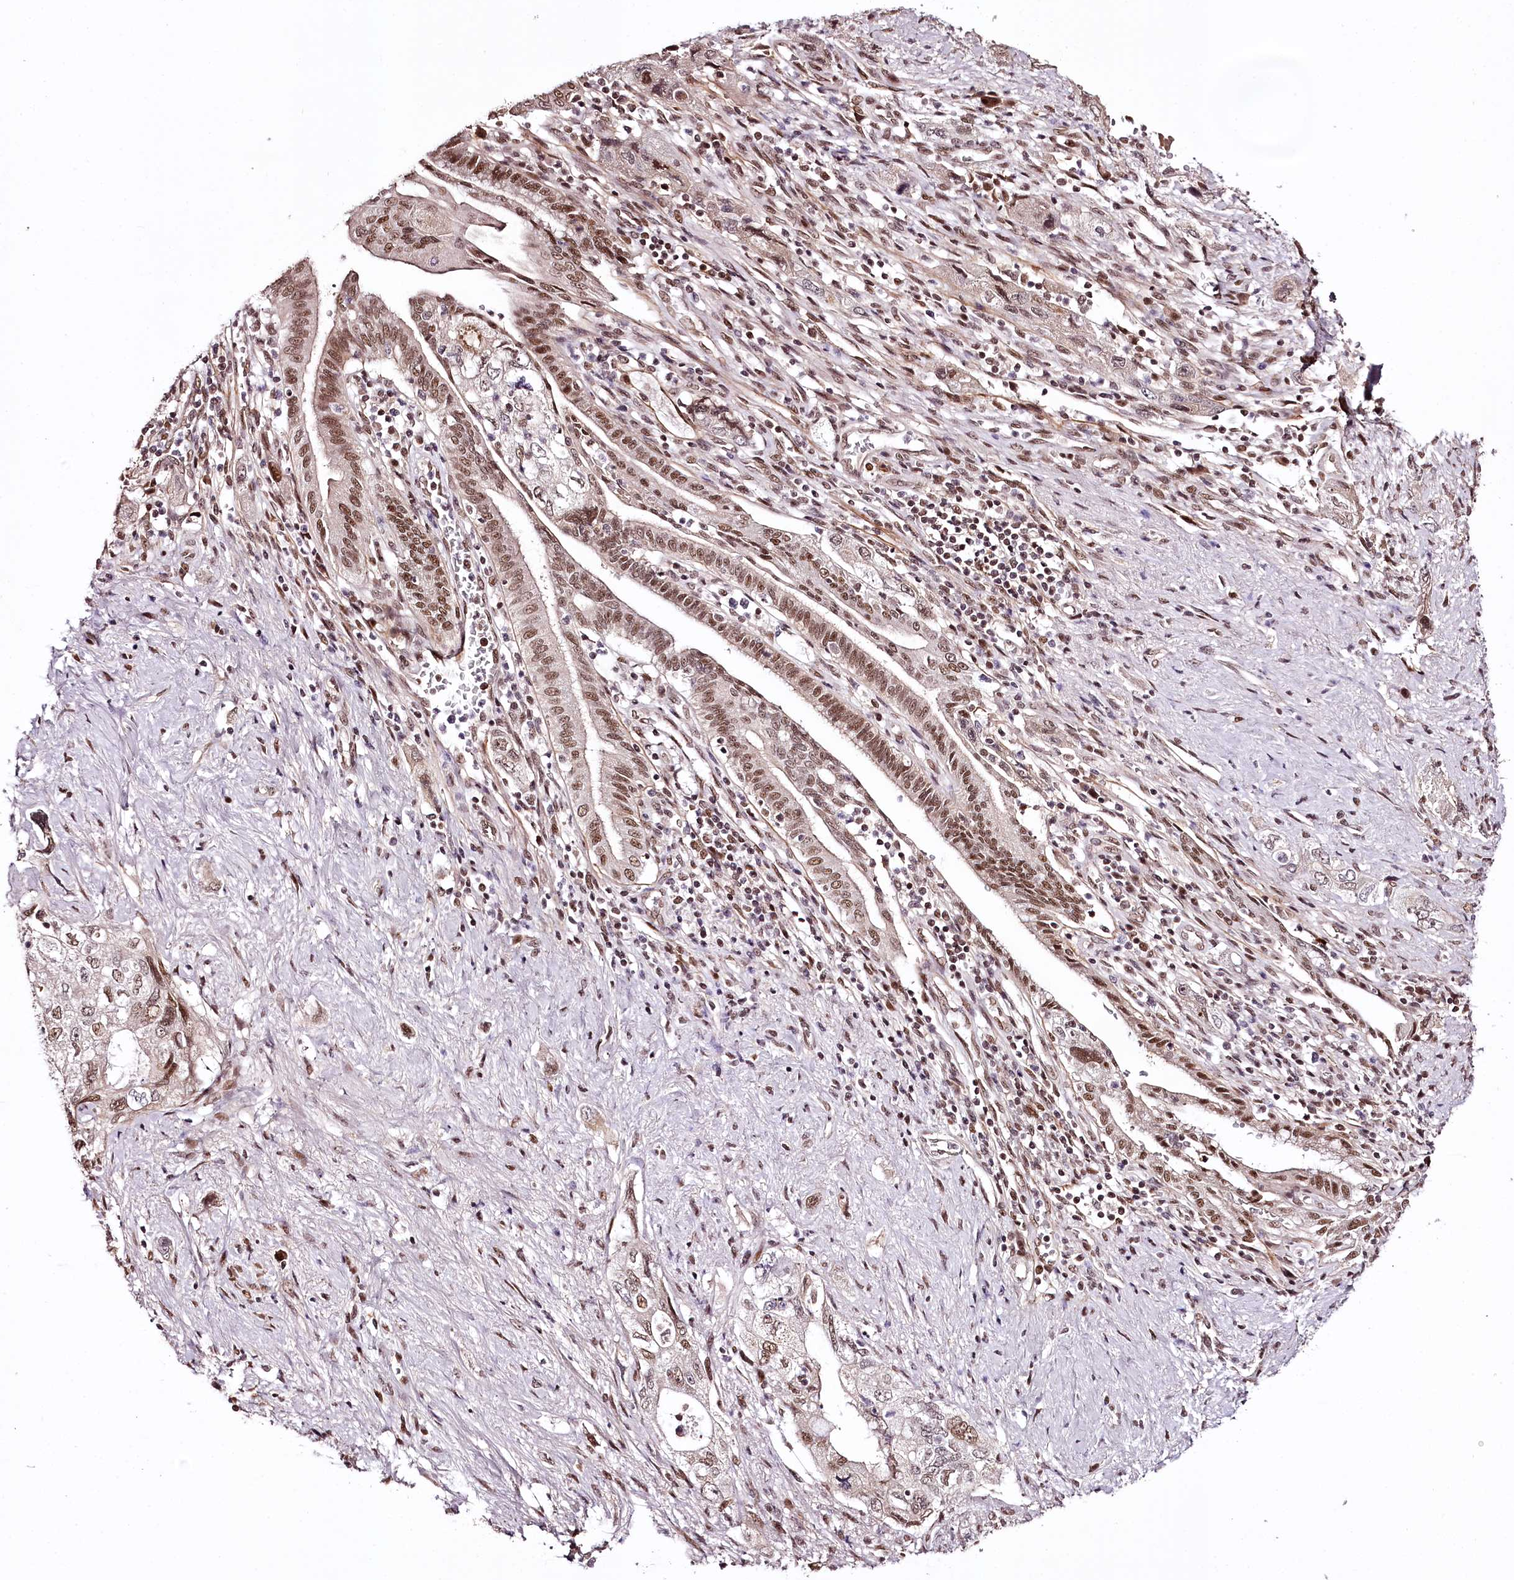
{"staining": {"intensity": "moderate", "quantity": ">75%", "location": "nuclear"}, "tissue": "pancreatic cancer", "cell_type": "Tumor cells", "image_type": "cancer", "snomed": [{"axis": "morphology", "description": "Adenocarcinoma, NOS"}, {"axis": "topography", "description": "Pancreas"}], "caption": "Protein staining of adenocarcinoma (pancreatic) tissue exhibits moderate nuclear staining in about >75% of tumor cells.", "gene": "TTC33", "patient": {"sex": "female", "age": 73}}